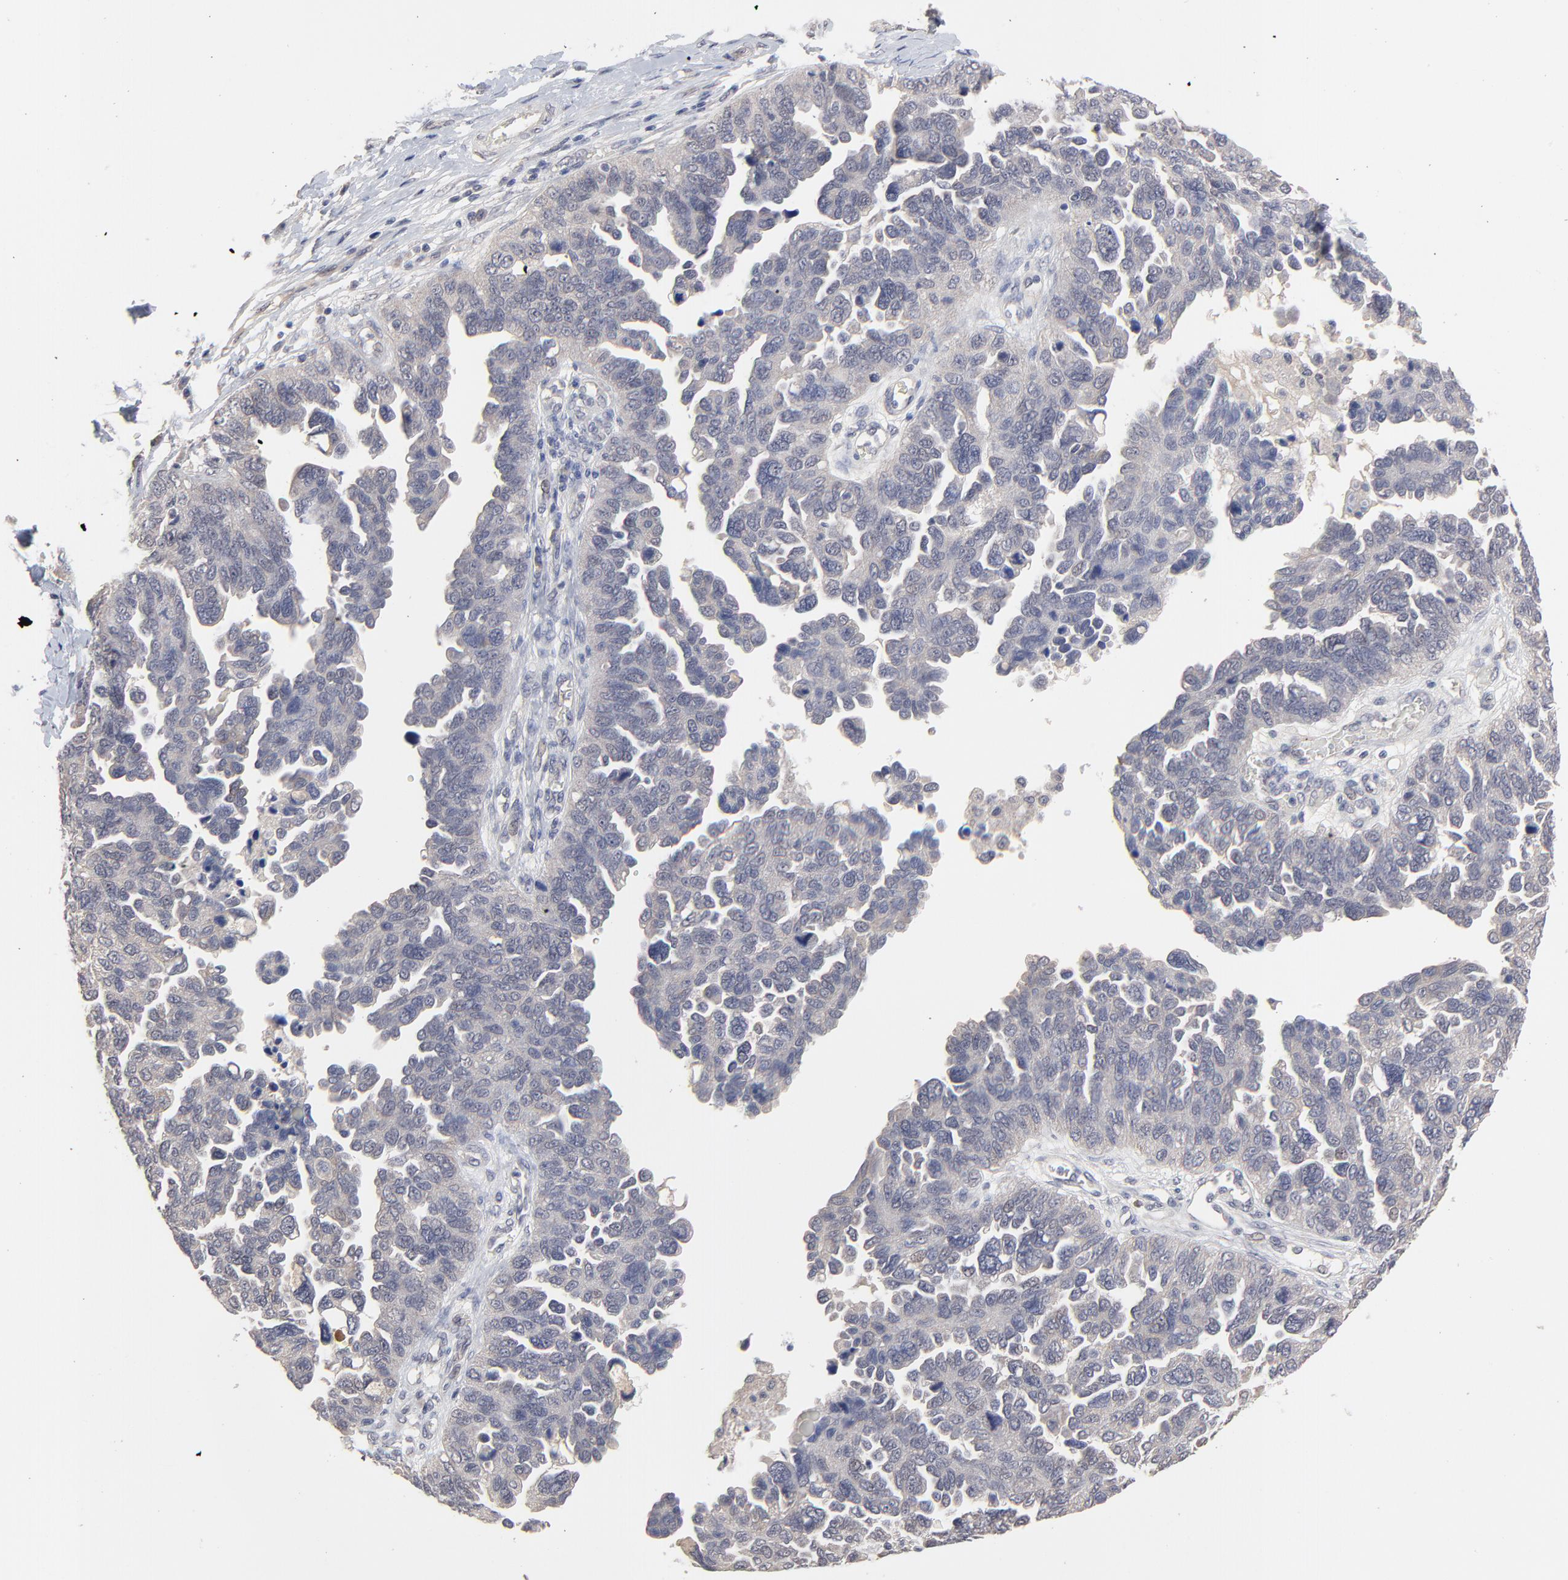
{"staining": {"intensity": "weak", "quantity": ">75%", "location": "cytoplasmic/membranous"}, "tissue": "ovarian cancer", "cell_type": "Tumor cells", "image_type": "cancer", "snomed": [{"axis": "morphology", "description": "Cystadenocarcinoma, serous, NOS"}, {"axis": "topography", "description": "Ovary"}], "caption": "DAB immunohistochemical staining of ovarian cancer displays weak cytoplasmic/membranous protein positivity in approximately >75% of tumor cells.", "gene": "FAM199X", "patient": {"sex": "female", "age": 64}}